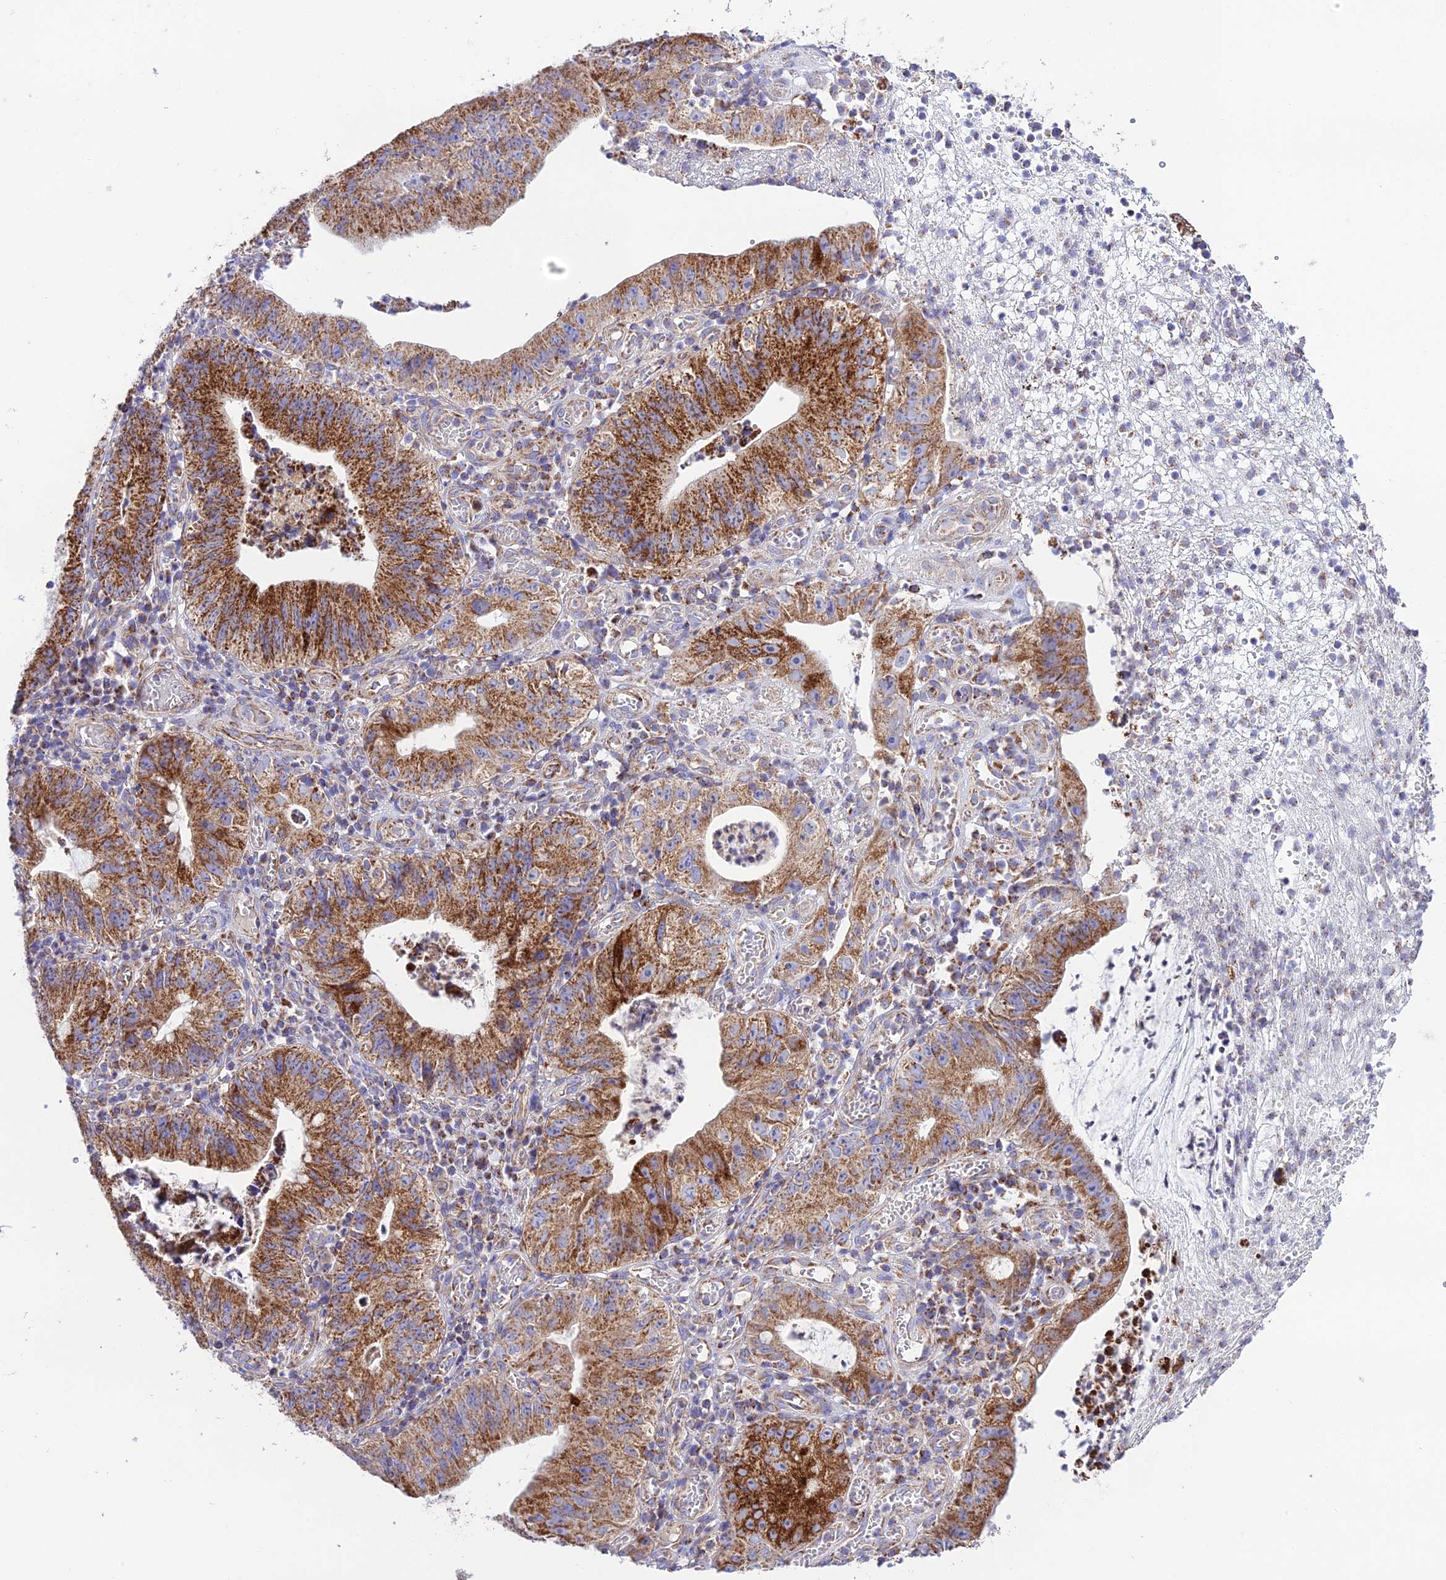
{"staining": {"intensity": "strong", "quantity": ">75%", "location": "cytoplasmic/membranous"}, "tissue": "stomach cancer", "cell_type": "Tumor cells", "image_type": "cancer", "snomed": [{"axis": "morphology", "description": "Adenocarcinoma, NOS"}, {"axis": "topography", "description": "Stomach"}], "caption": "Strong cytoplasmic/membranous protein expression is seen in about >75% of tumor cells in stomach adenocarcinoma.", "gene": "HSDL2", "patient": {"sex": "male", "age": 59}}